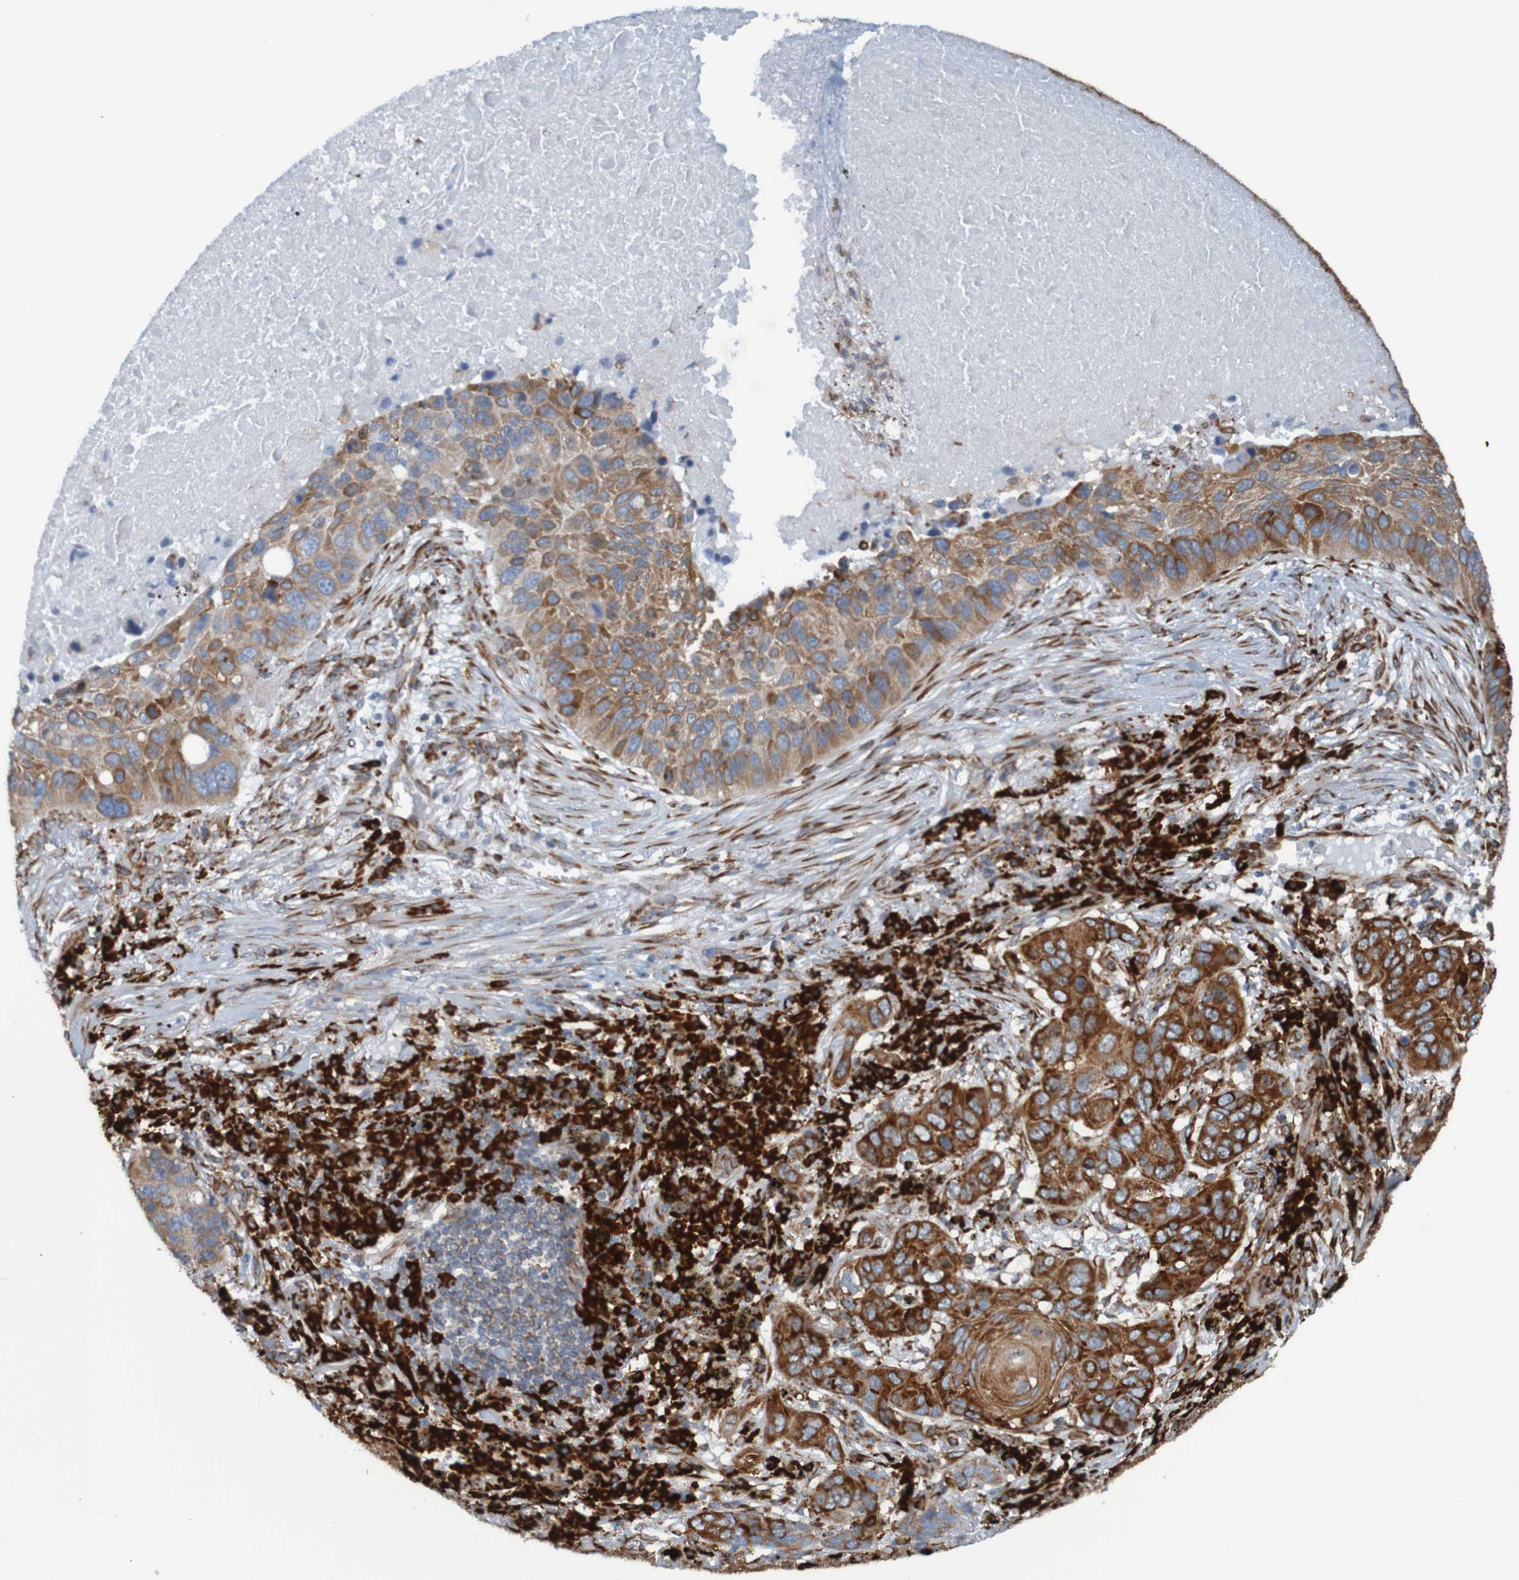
{"staining": {"intensity": "weak", "quantity": ">75%", "location": "cytoplasmic/membranous"}, "tissue": "lung cancer", "cell_type": "Tumor cells", "image_type": "cancer", "snomed": [{"axis": "morphology", "description": "Squamous cell carcinoma, NOS"}, {"axis": "topography", "description": "Lung"}], "caption": "A high-resolution image shows IHC staining of lung cancer (squamous cell carcinoma), which reveals weak cytoplasmic/membranous staining in approximately >75% of tumor cells. The protein is shown in brown color, while the nuclei are stained blue.", "gene": "SSR1", "patient": {"sex": "male", "age": 57}}